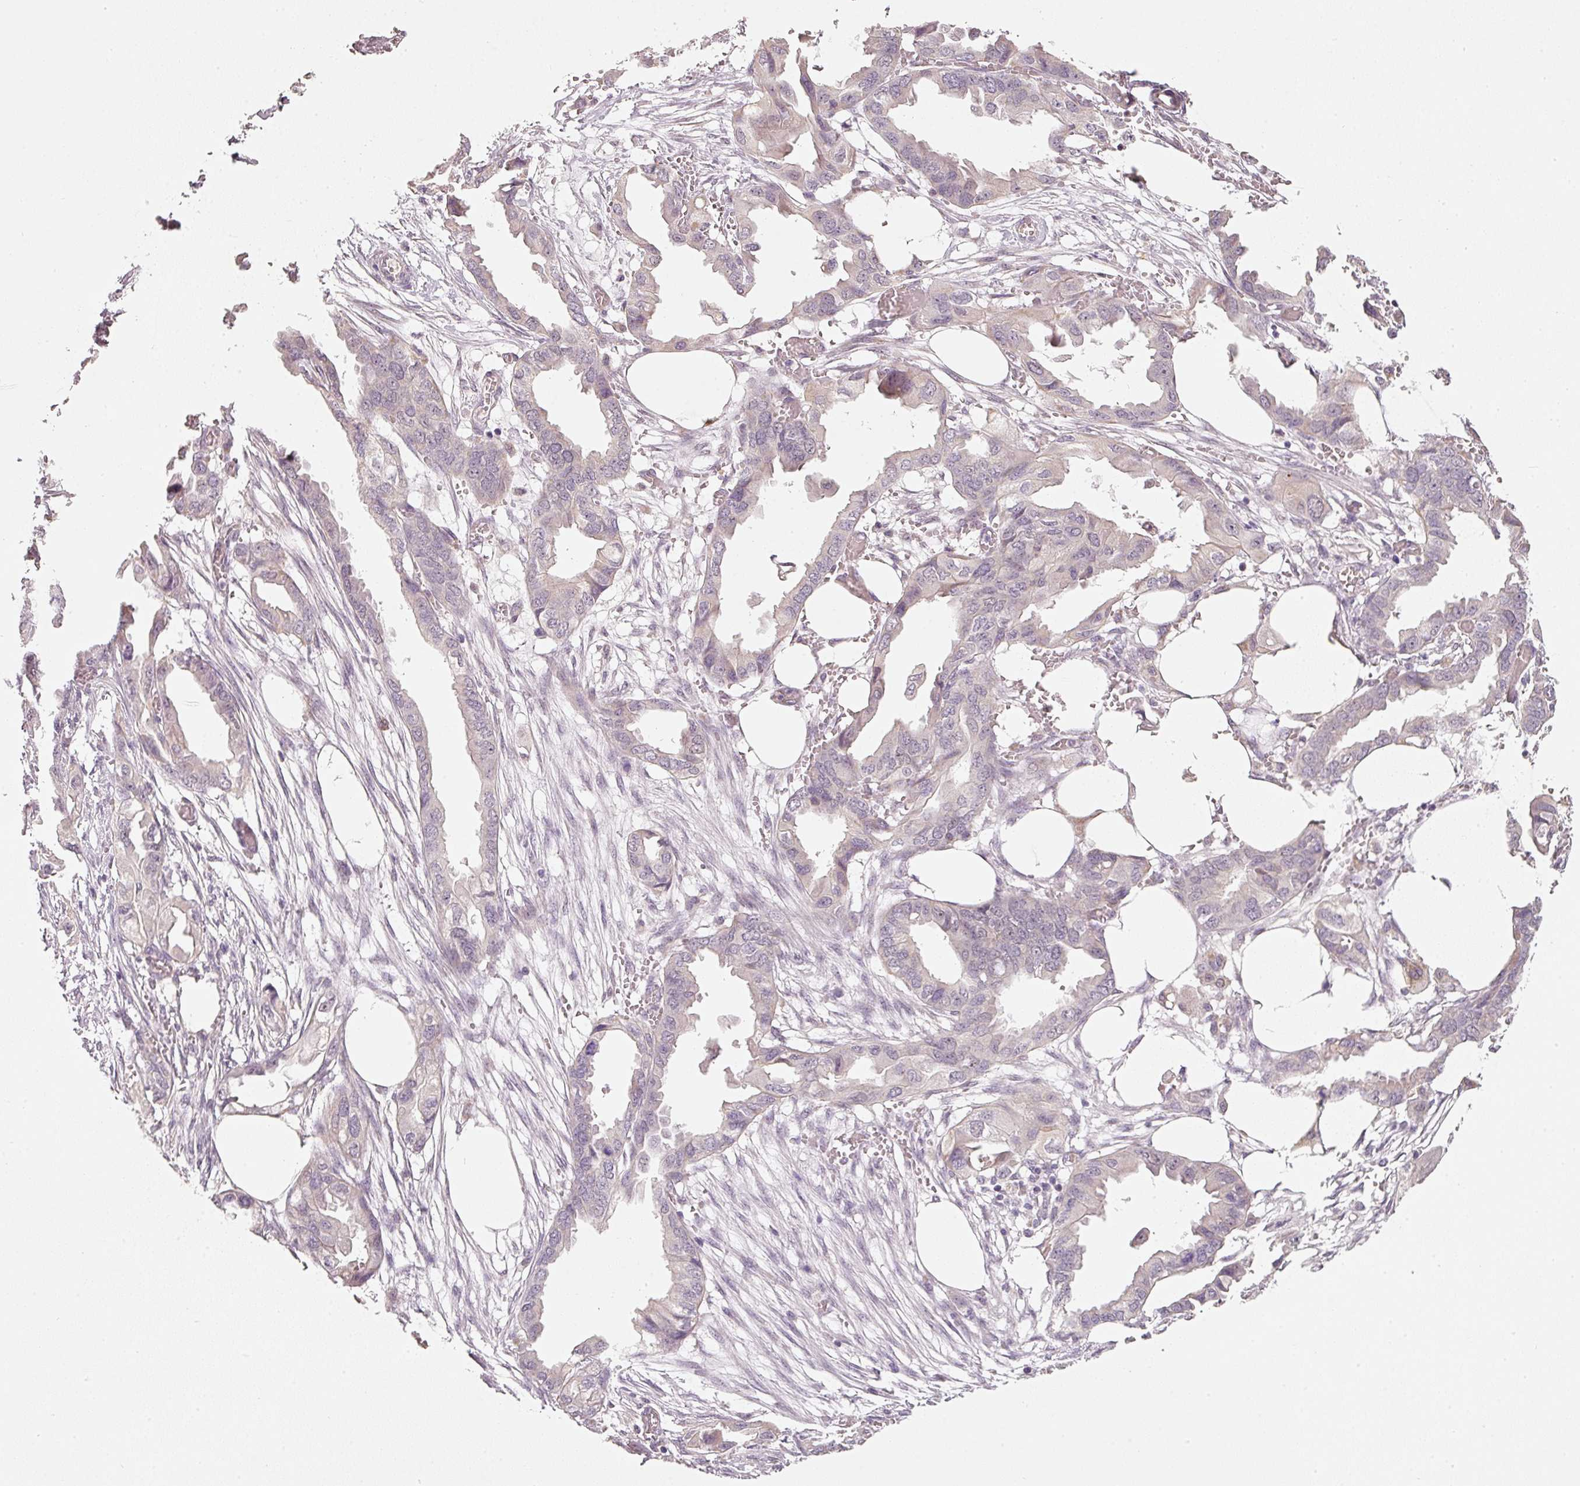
{"staining": {"intensity": "negative", "quantity": "none", "location": "none"}, "tissue": "endometrial cancer", "cell_type": "Tumor cells", "image_type": "cancer", "snomed": [{"axis": "morphology", "description": "Adenocarcinoma, NOS"}, {"axis": "morphology", "description": "Adenocarcinoma, metastatic, NOS"}, {"axis": "topography", "description": "Adipose tissue"}, {"axis": "topography", "description": "Endometrium"}], "caption": "Tumor cells are negative for protein expression in human endometrial cancer (metastatic adenocarcinoma).", "gene": "FSTL3", "patient": {"sex": "female", "age": 67}}